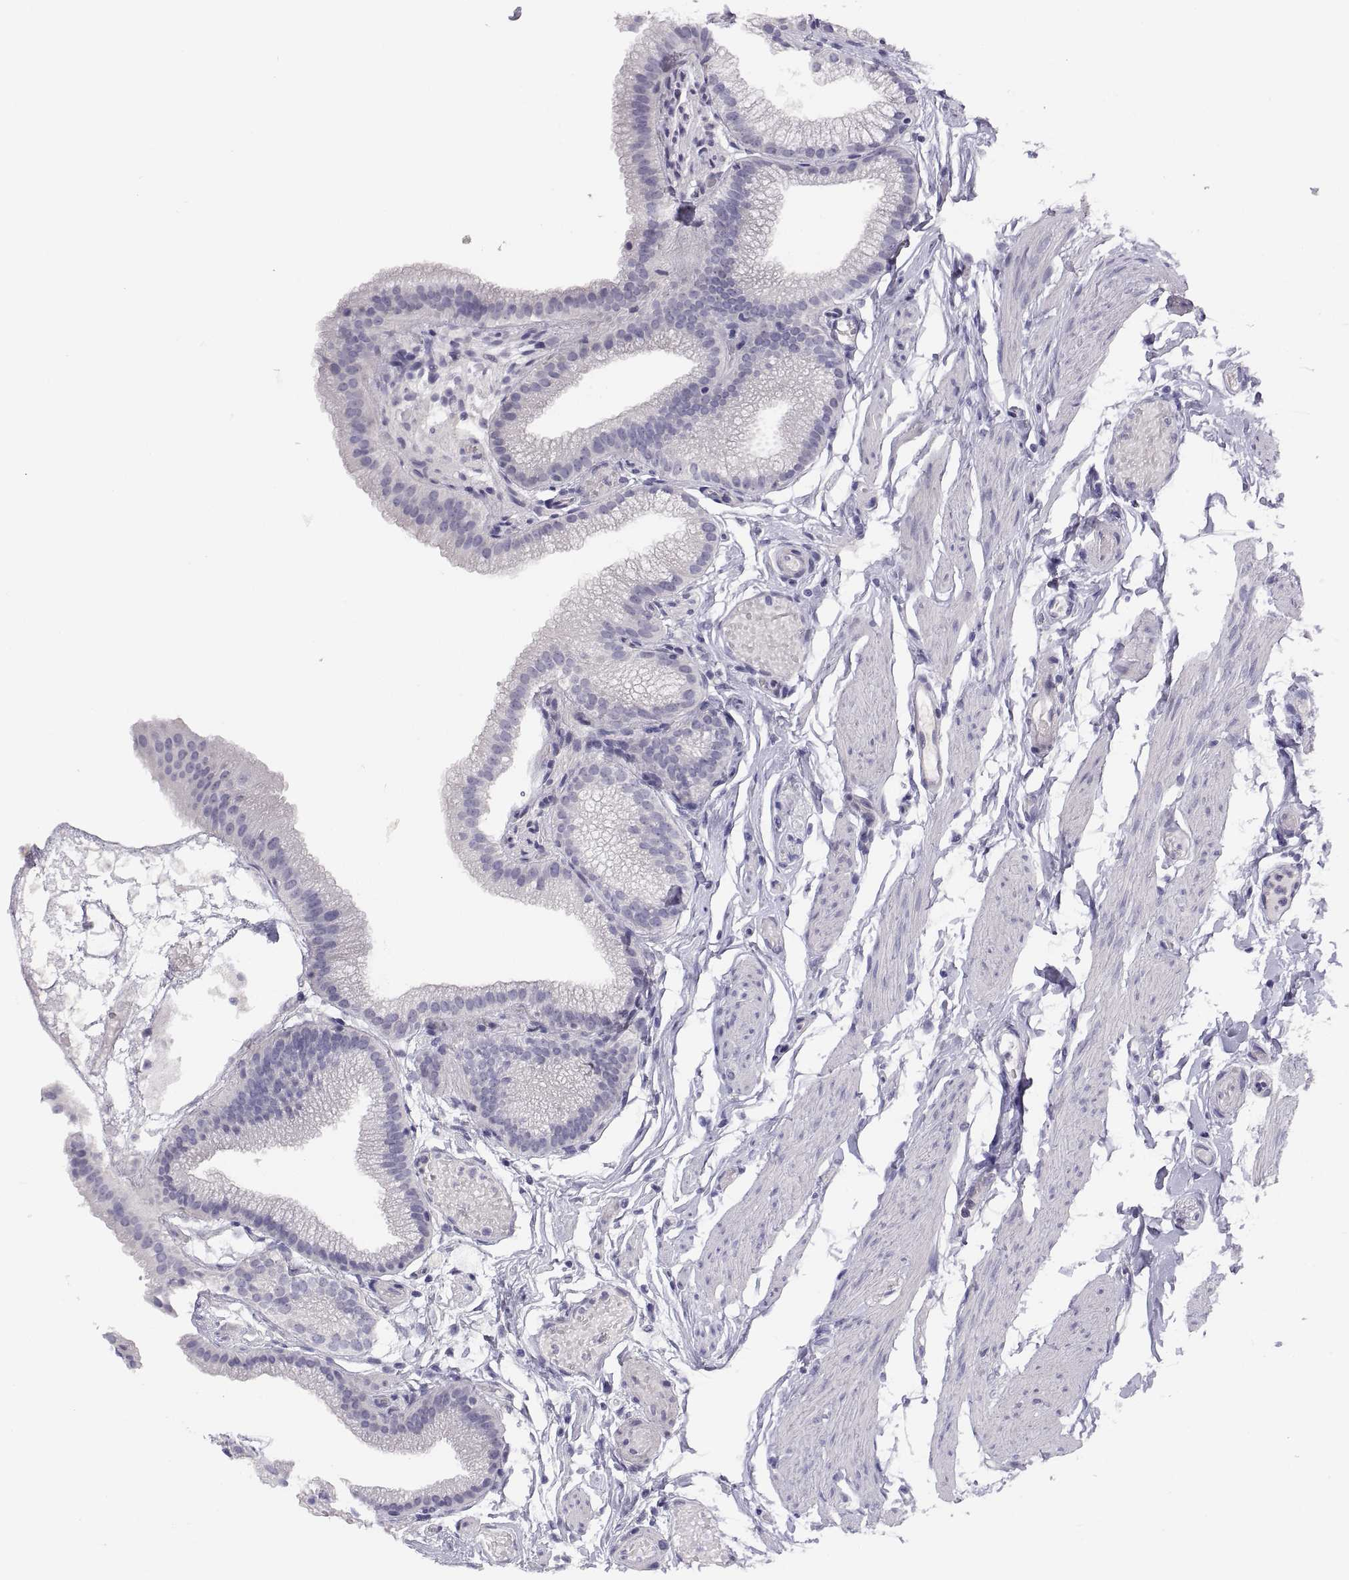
{"staining": {"intensity": "negative", "quantity": "none", "location": "none"}, "tissue": "gallbladder", "cell_type": "Glandular cells", "image_type": "normal", "snomed": [{"axis": "morphology", "description": "Normal tissue, NOS"}, {"axis": "topography", "description": "Gallbladder"}], "caption": "The photomicrograph reveals no significant staining in glandular cells of gallbladder.", "gene": "STRC", "patient": {"sex": "female", "age": 45}}